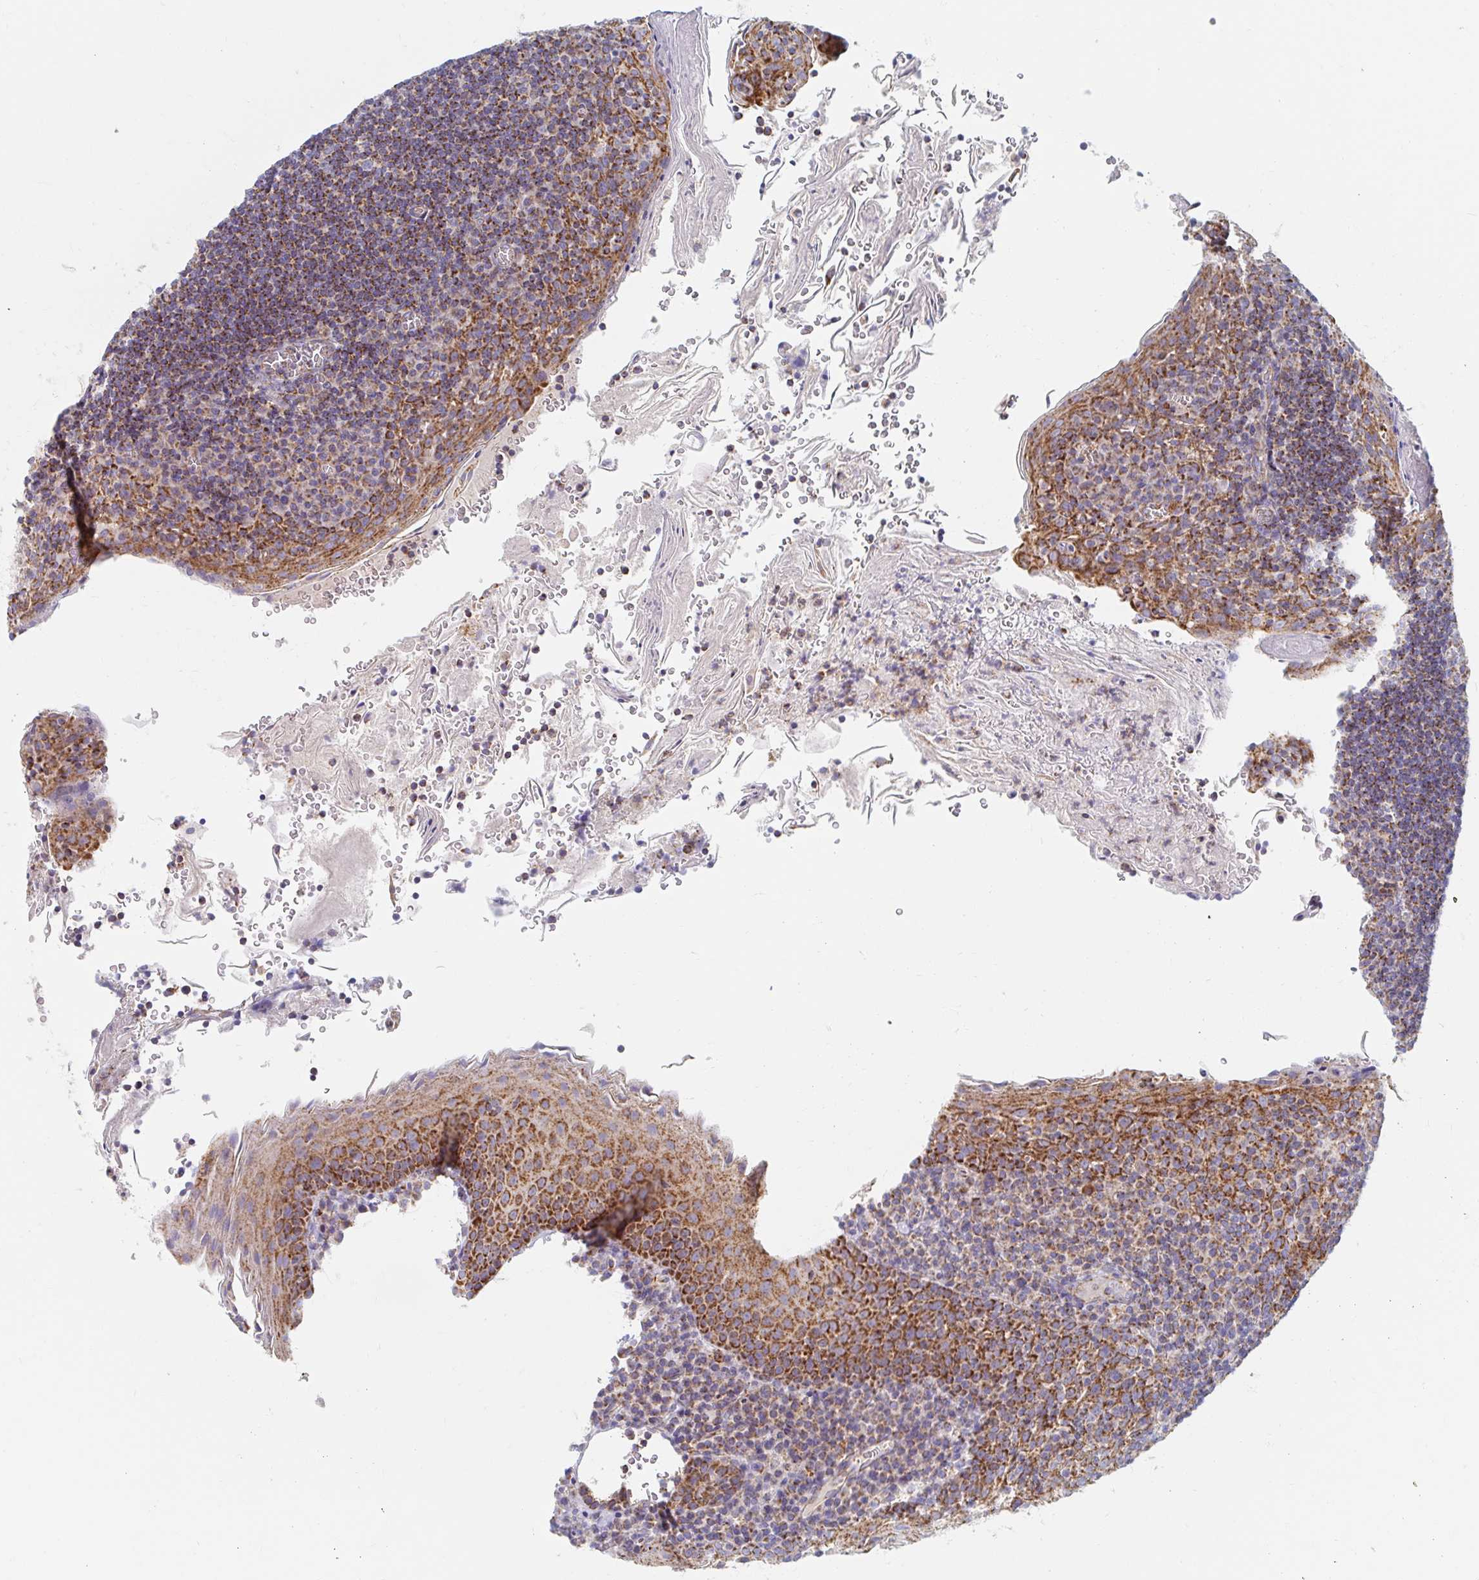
{"staining": {"intensity": "moderate", "quantity": "25%-75%", "location": "cytoplasmic/membranous"}, "tissue": "tonsil", "cell_type": "Germinal center cells", "image_type": "normal", "snomed": [{"axis": "morphology", "description": "Normal tissue, NOS"}, {"axis": "topography", "description": "Tonsil"}], "caption": "Protein staining of benign tonsil reveals moderate cytoplasmic/membranous staining in approximately 25%-75% of germinal center cells.", "gene": "MAVS", "patient": {"sex": "male", "age": 27}}